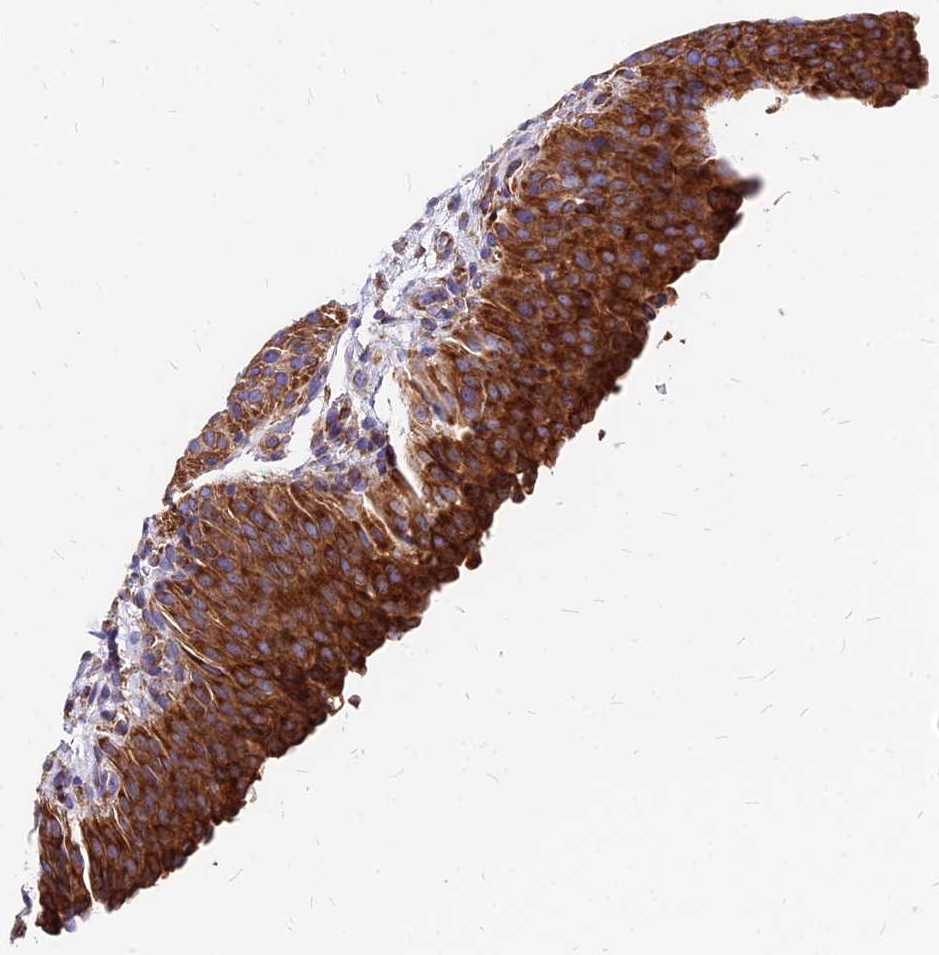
{"staining": {"intensity": "strong", "quantity": ">75%", "location": "cytoplasmic/membranous"}, "tissue": "urinary bladder", "cell_type": "Urothelial cells", "image_type": "normal", "snomed": [{"axis": "morphology", "description": "Normal tissue, NOS"}, {"axis": "morphology", "description": "Dysplasia, NOS"}, {"axis": "topography", "description": "Urinary bladder"}], "caption": "Approximately >75% of urothelial cells in normal urinary bladder show strong cytoplasmic/membranous protein staining as visualized by brown immunohistochemical staining.", "gene": "RPL19", "patient": {"sex": "male", "age": 35}}